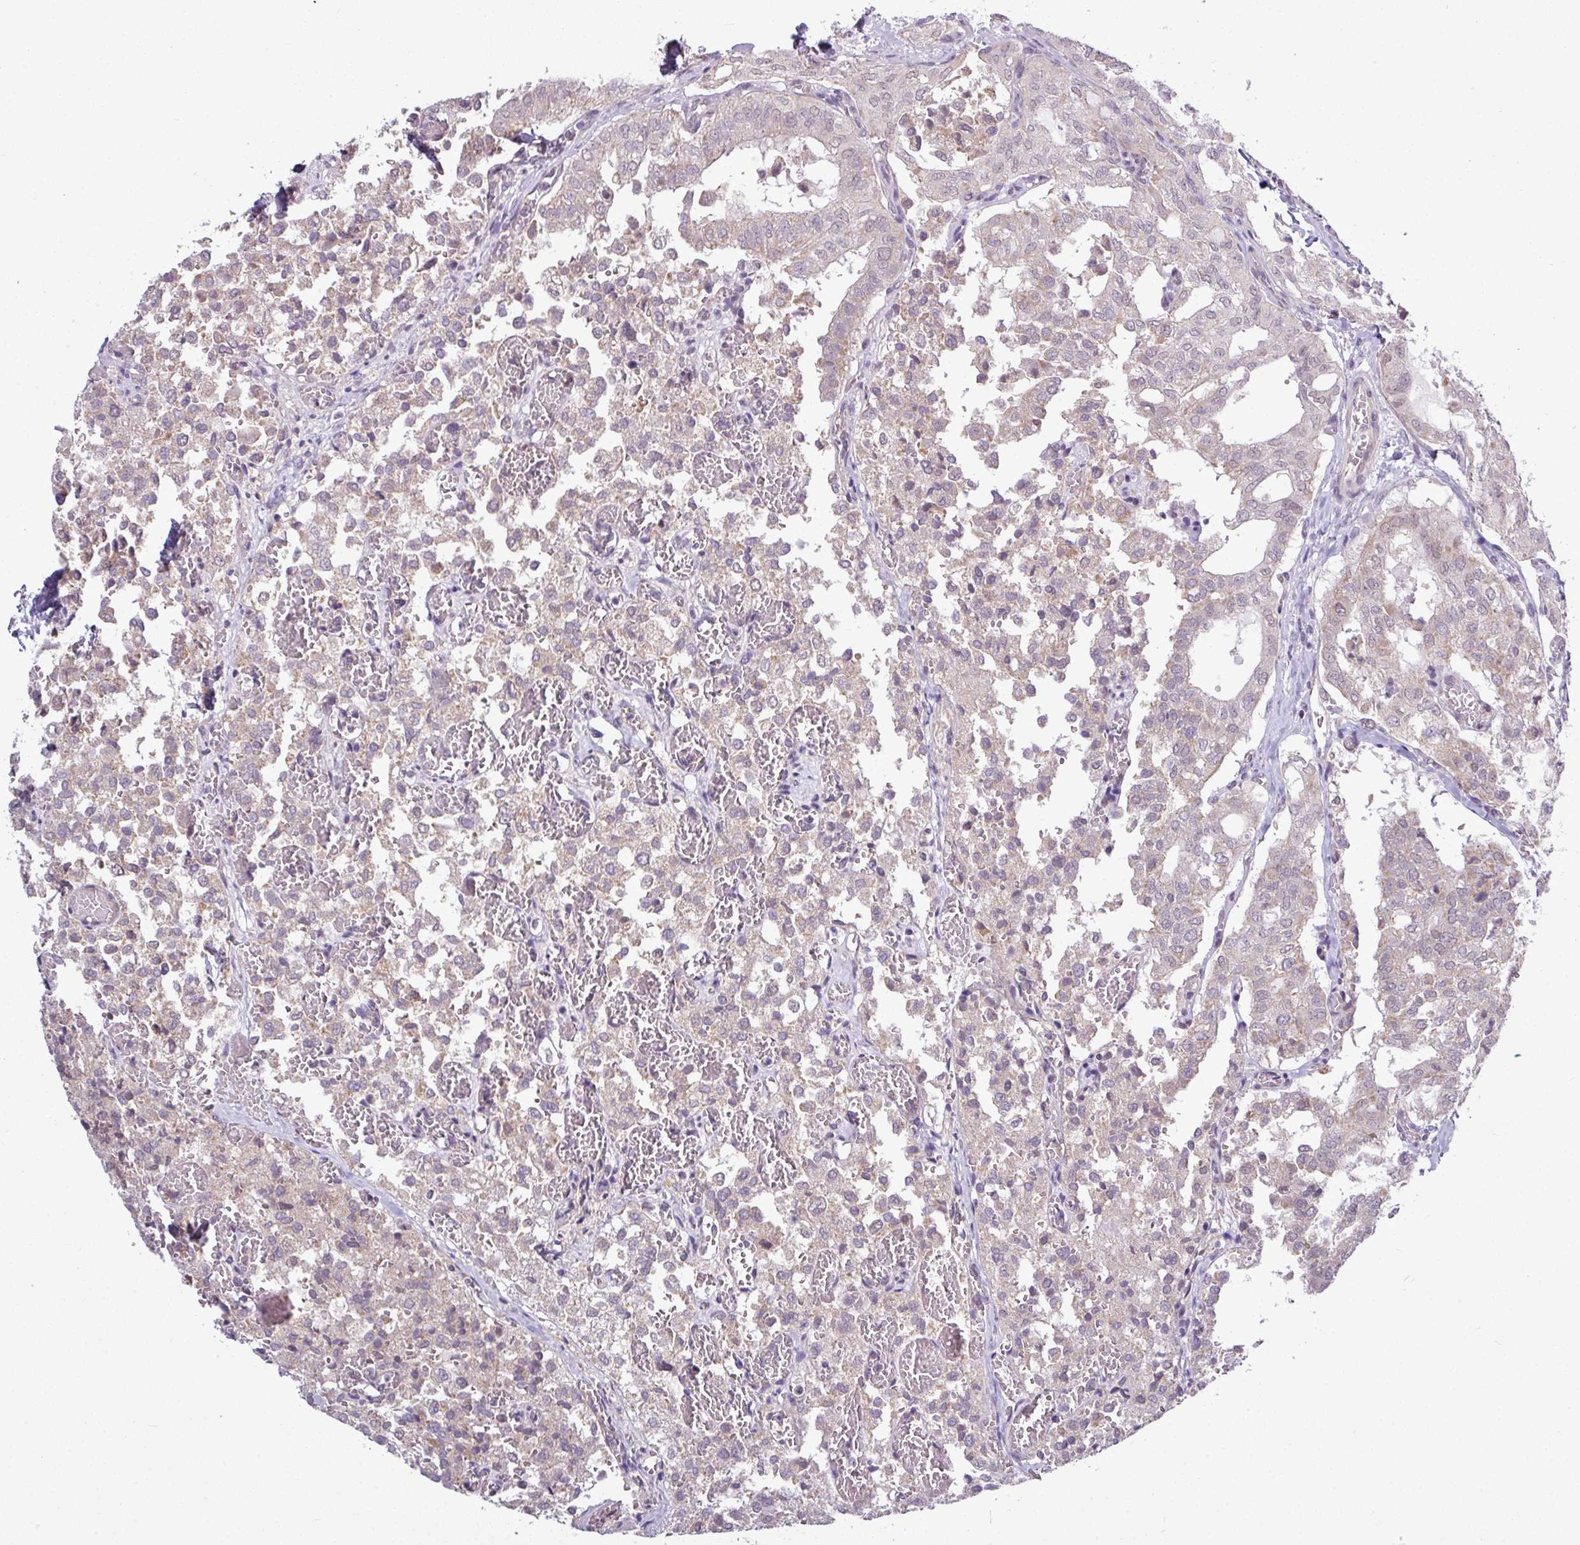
{"staining": {"intensity": "weak", "quantity": "25%-75%", "location": "cytoplasmic/membranous,nuclear"}, "tissue": "thyroid cancer", "cell_type": "Tumor cells", "image_type": "cancer", "snomed": [{"axis": "morphology", "description": "Follicular adenoma carcinoma, NOS"}, {"axis": "topography", "description": "Thyroid gland"}], "caption": "Immunohistochemistry image of thyroid cancer stained for a protein (brown), which reveals low levels of weak cytoplasmic/membranous and nuclear staining in about 25%-75% of tumor cells.", "gene": "ZNF217", "patient": {"sex": "male", "age": 75}}